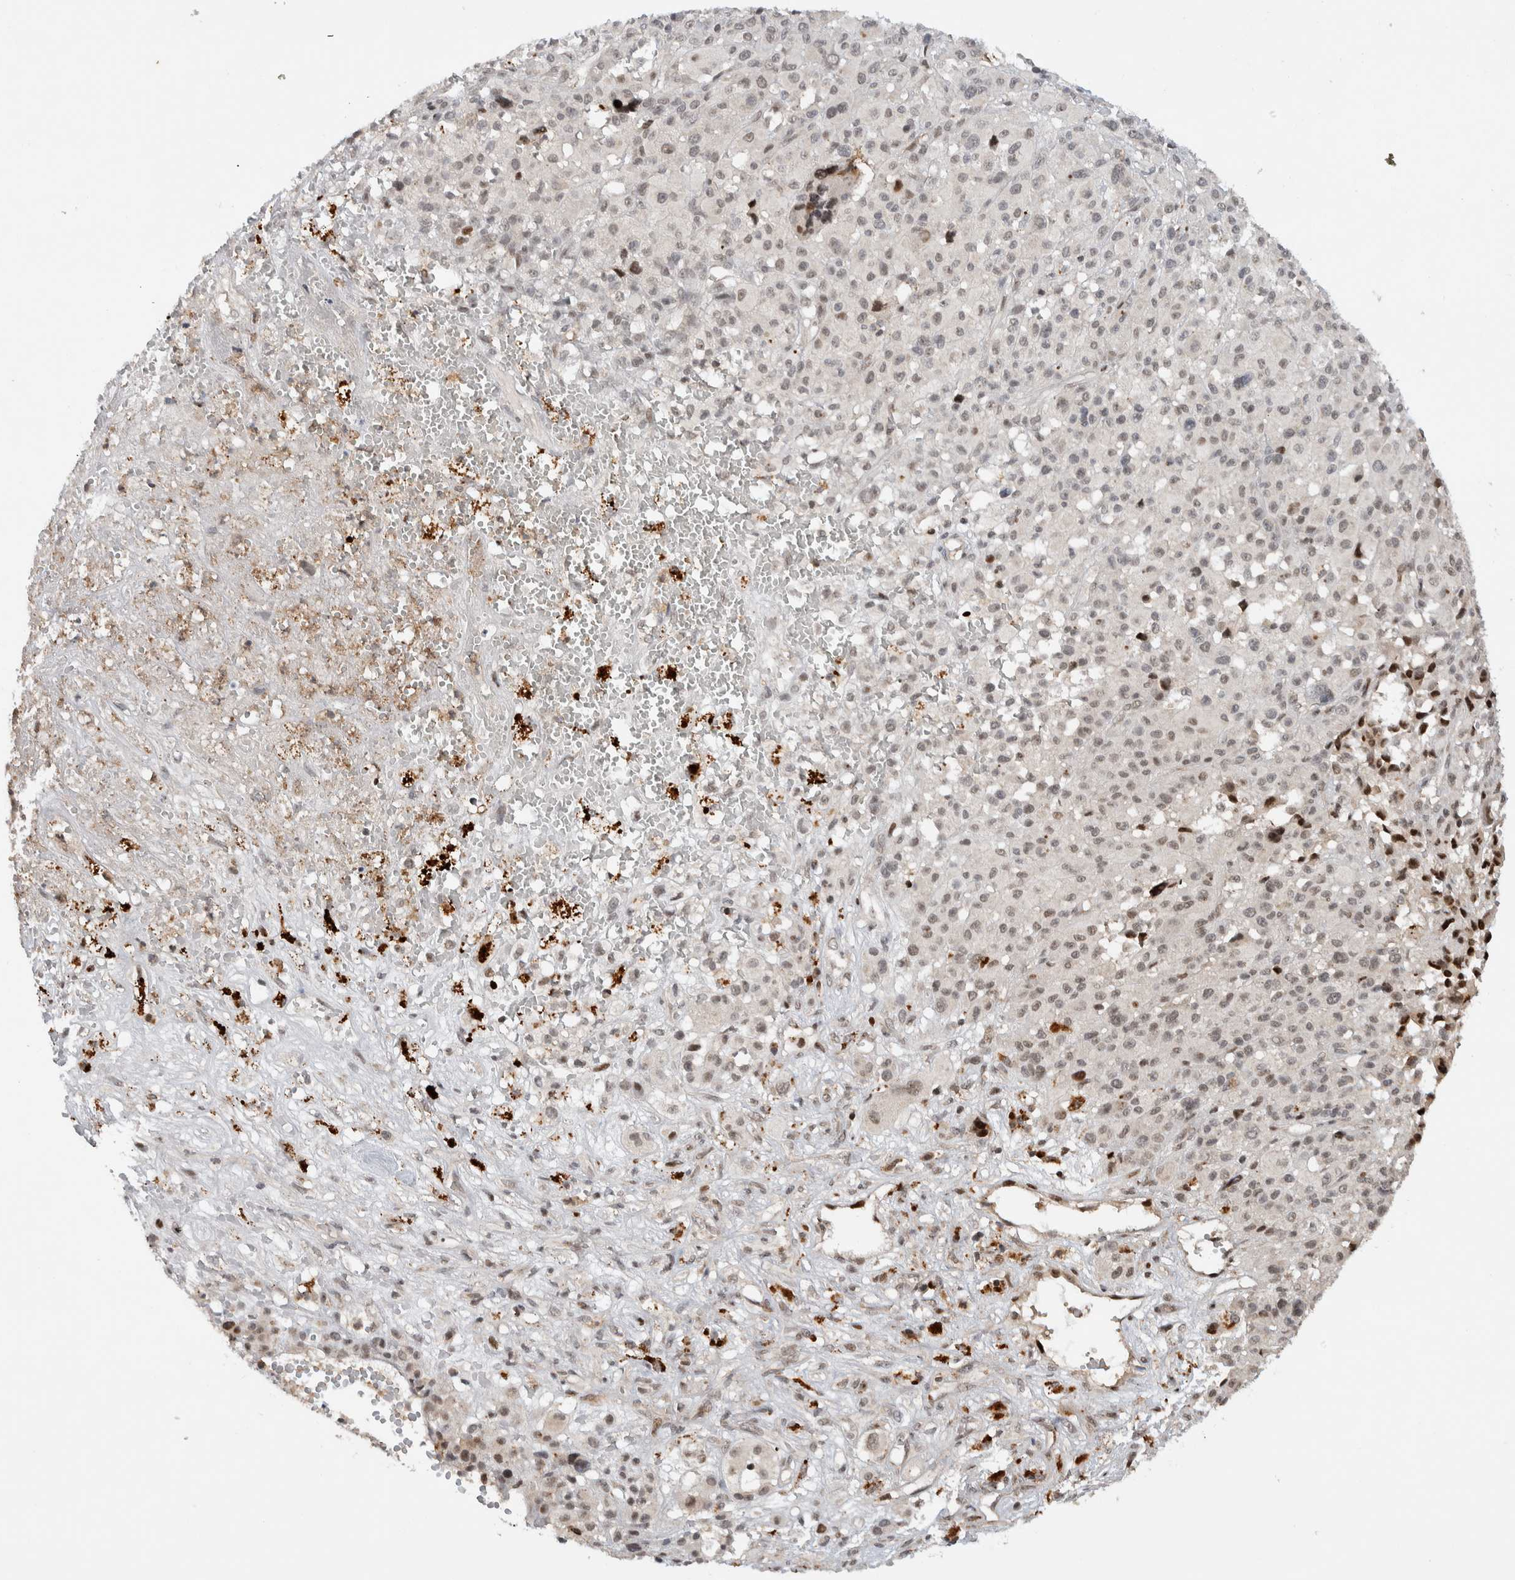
{"staining": {"intensity": "weak", "quantity": "<25%", "location": "nuclear"}, "tissue": "melanoma", "cell_type": "Tumor cells", "image_type": "cancer", "snomed": [{"axis": "morphology", "description": "Malignant melanoma, Metastatic site"}, {"axis": "topography", "description": "Skin"}], "caption": "Immunohistochemistry (IHC) micrograph of neoplastic tissue: melanoma stained with DAB exhibits no significant protein positivity in tumor cells. Nuclei are stained in blue.", "gene": "ZNF521", "patient": {"sex": "female", "age": 74}}